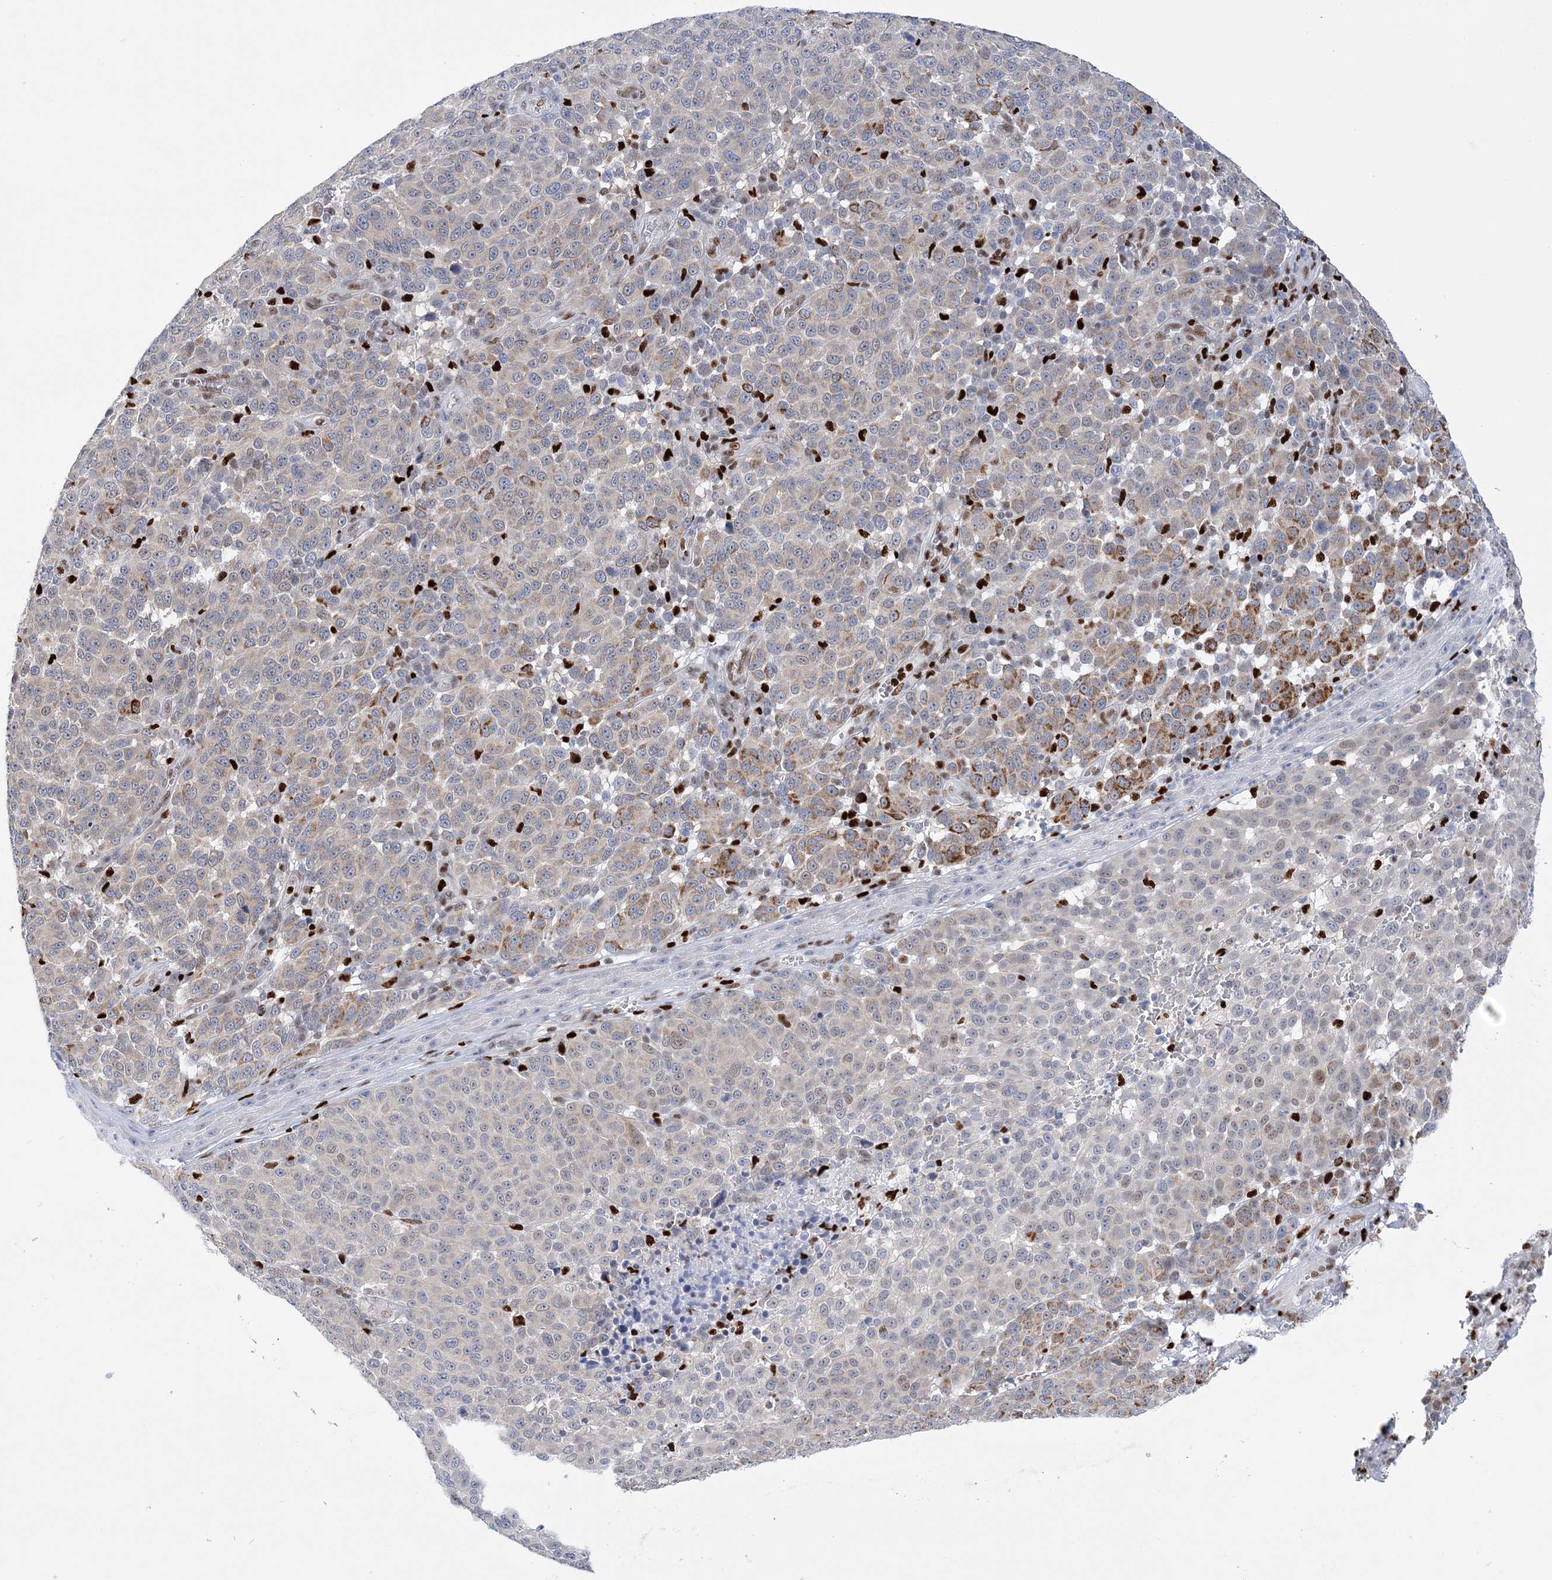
{"staining": {"intensity": "moderate", "quantity": "25%-75%", "location": "cytoplasmic/membranous"}, "tissue": "melanoma", "cell_type": "Tumor cells", "image_type": "cancer", "snomed": [{"axis": "morphology", "description": "Malignant melanoma, NOS"}, {"axis": "topography", "description": "Skin"}], "caption": "Moderate cytoplasmic/membranous staining is identified in about 25%-75% of tumor cells in melanoma.", "gene": "NIT2", "patient": {"sex": "male", "age": 49}}